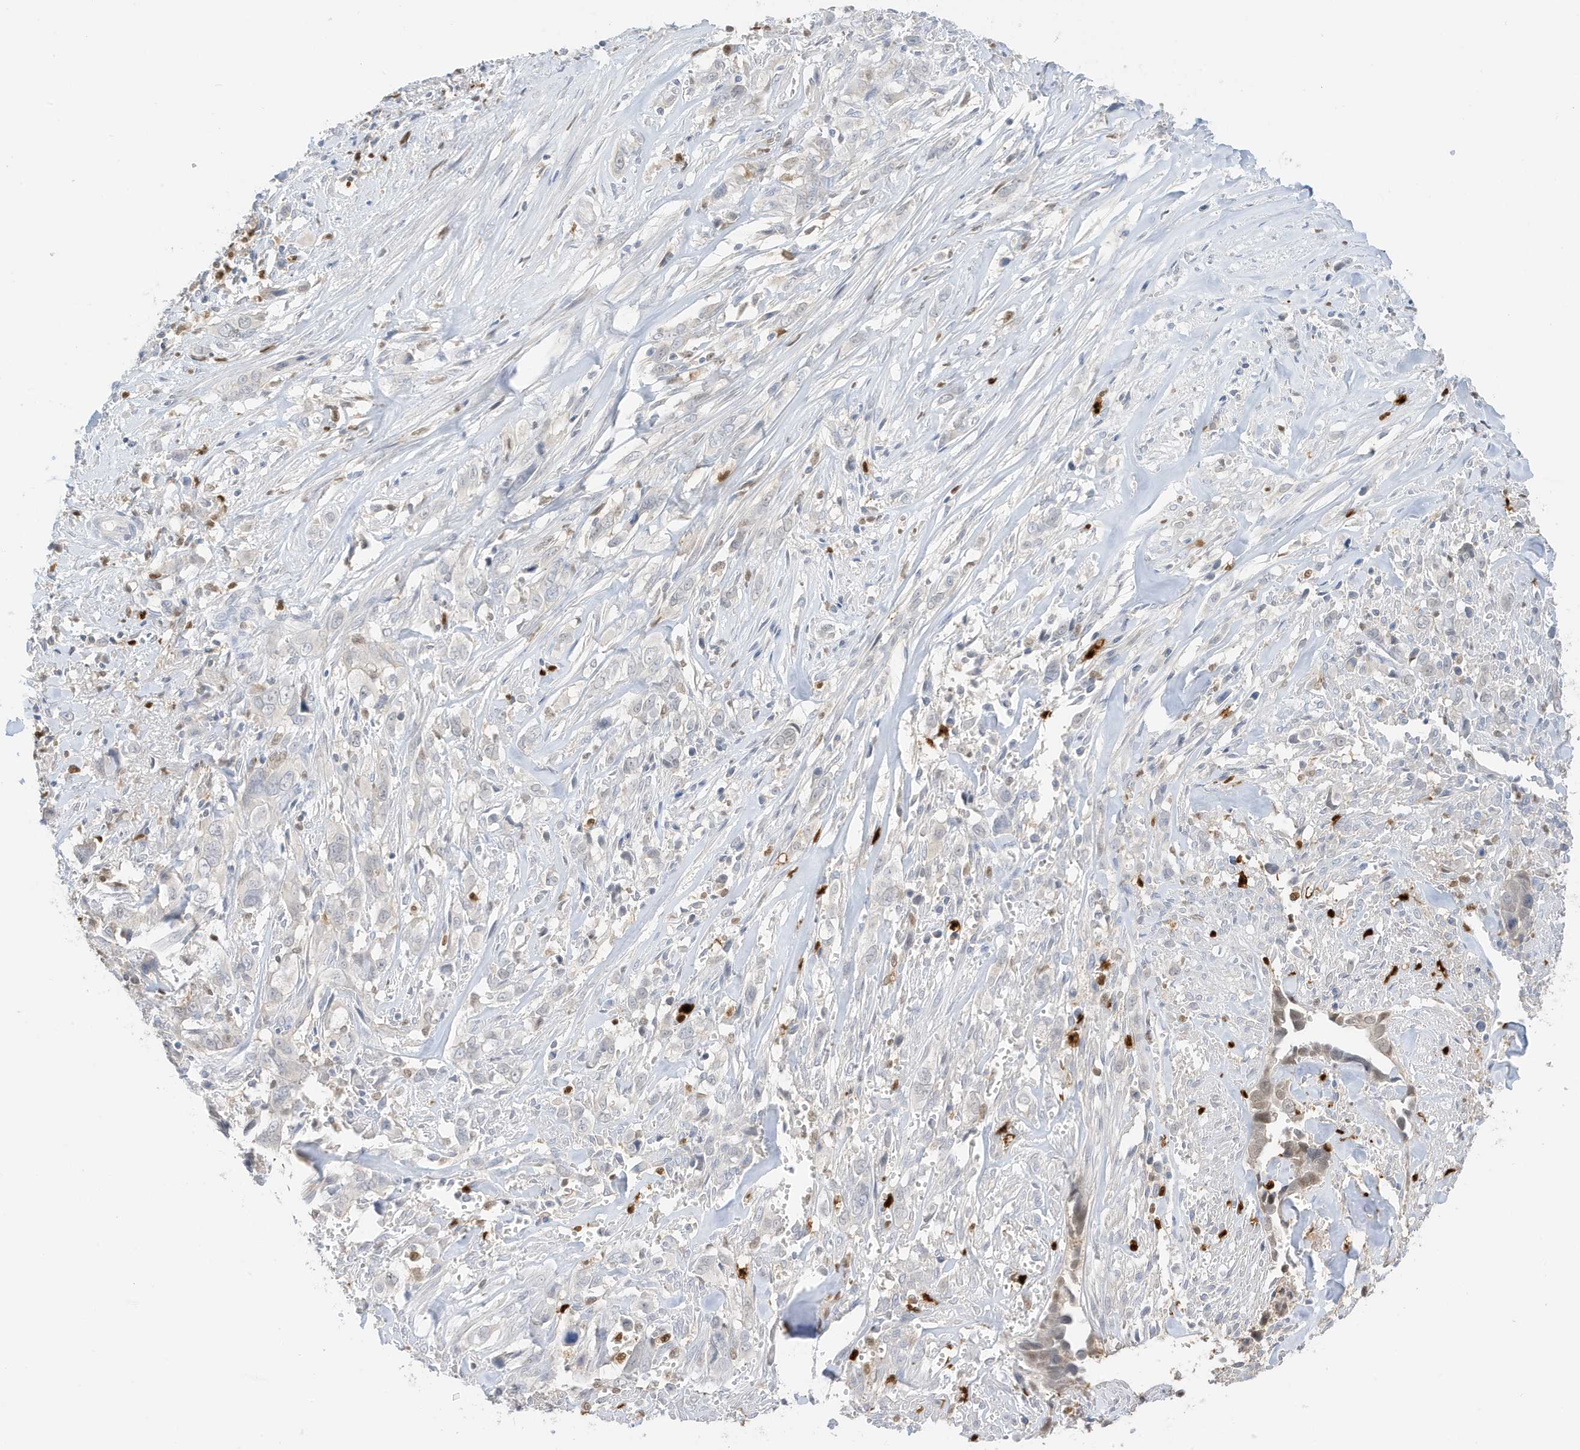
{"staining": {"intensity": "negative", "quantity": "none", "location": "none"}, "tissue": "liver cancer", "cell_type": "Tumor cells", "image_type": "cancer", "snomed": [{"axis": "morphology", "description": "Cholangiocarcinoma"}, {"axis": "topography", "description": "Liver"}], "caption": "IHC of cholangiocarcinoma (liver) shows no positivity in tumor cells.", "gene": "GCA", "patient": {"sex": "female", "age": 79}}